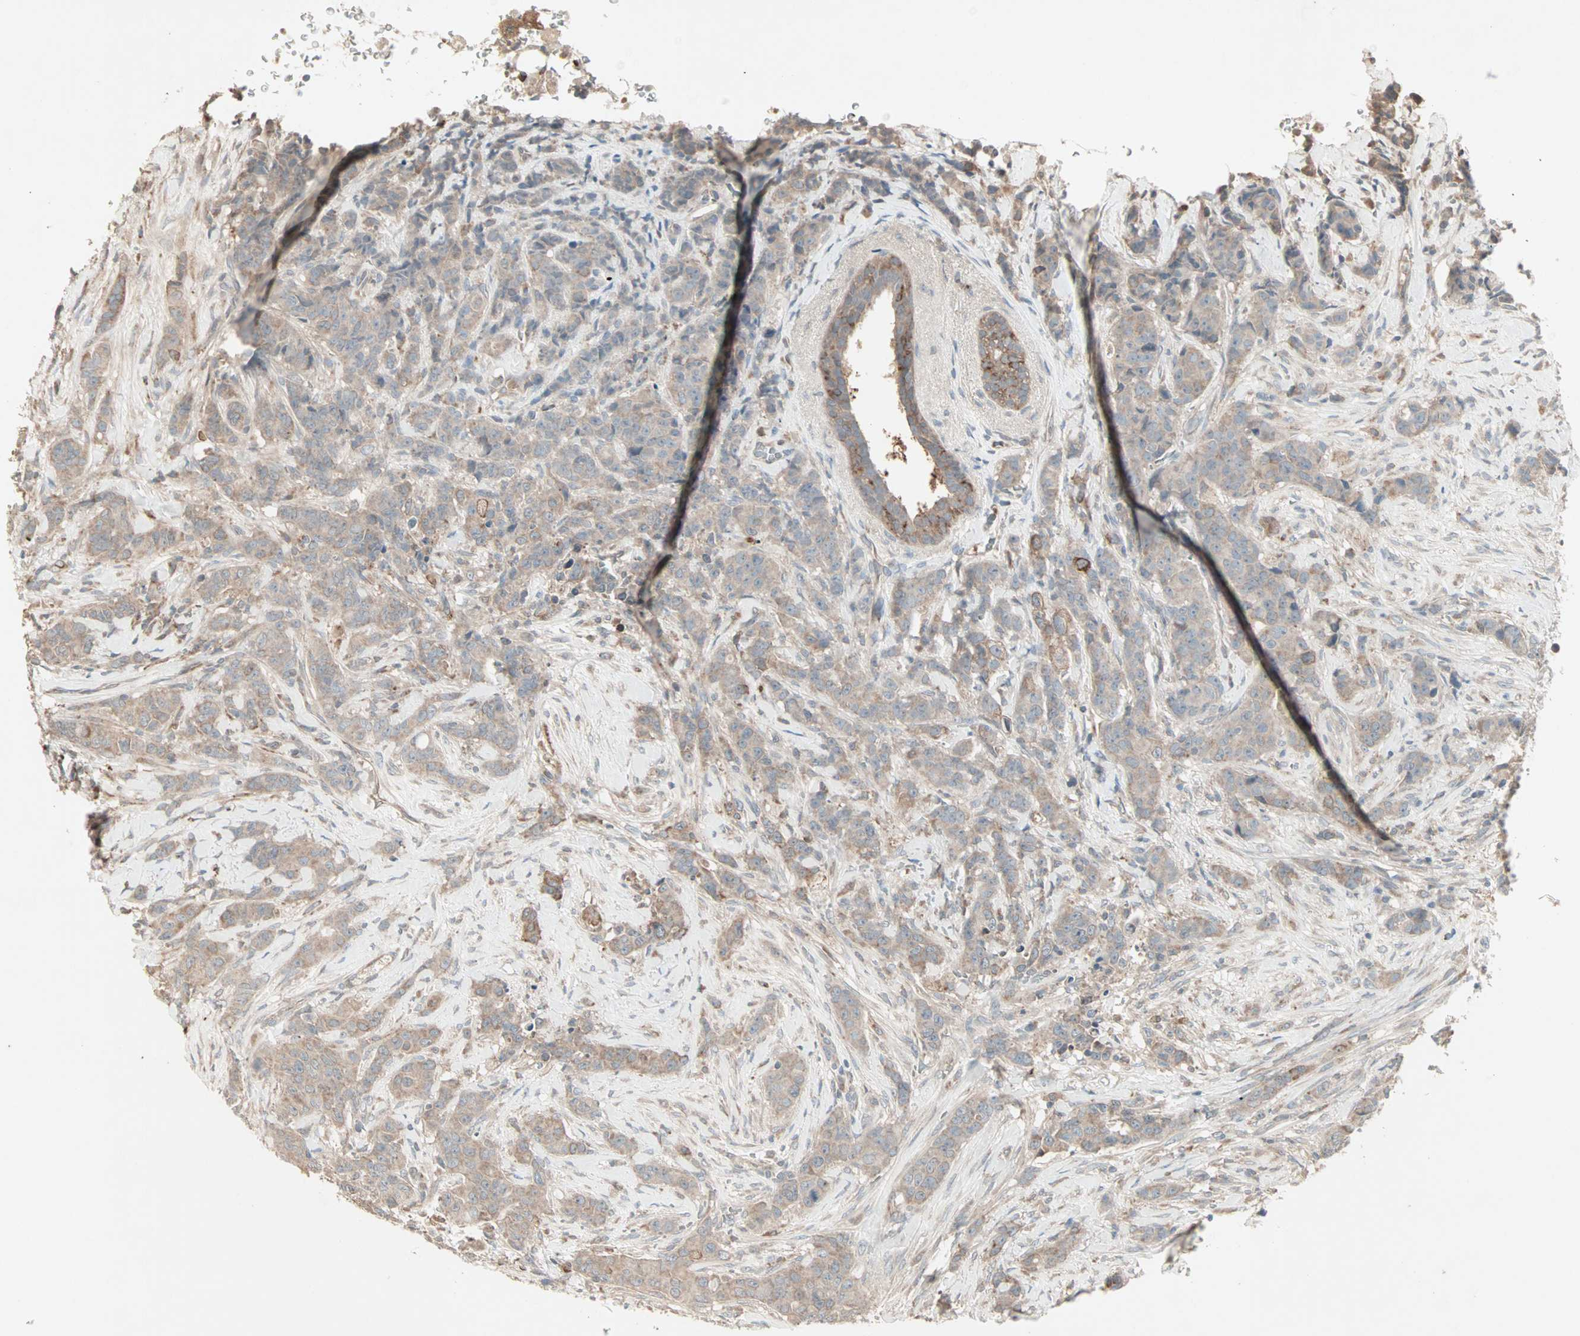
{"staining": {"intensity": "weak", "quantity": ">75%", "location": "cytoplasmic/membranous"}, "tissue": "breast cancer", "cell_type": "Tumor cells", "image_type": "cancer", "snomed": [{"axis": "morphology", "description": "Duct carcinoma"}, {"axis": "topography", "description": "Breast"}], "caption": "Immunohistochemical staining of human breast infiltrating ductal carcinoma reveals low levels of weak cytoplasmic/membranous expression in approximately >75% of tumor cells. (brown staining indicates protein expression, while blue staining denotes nuclei).", "gene": "JMJD7-PLA2G4B", "patient": {"sex": "female", "age": 40}}